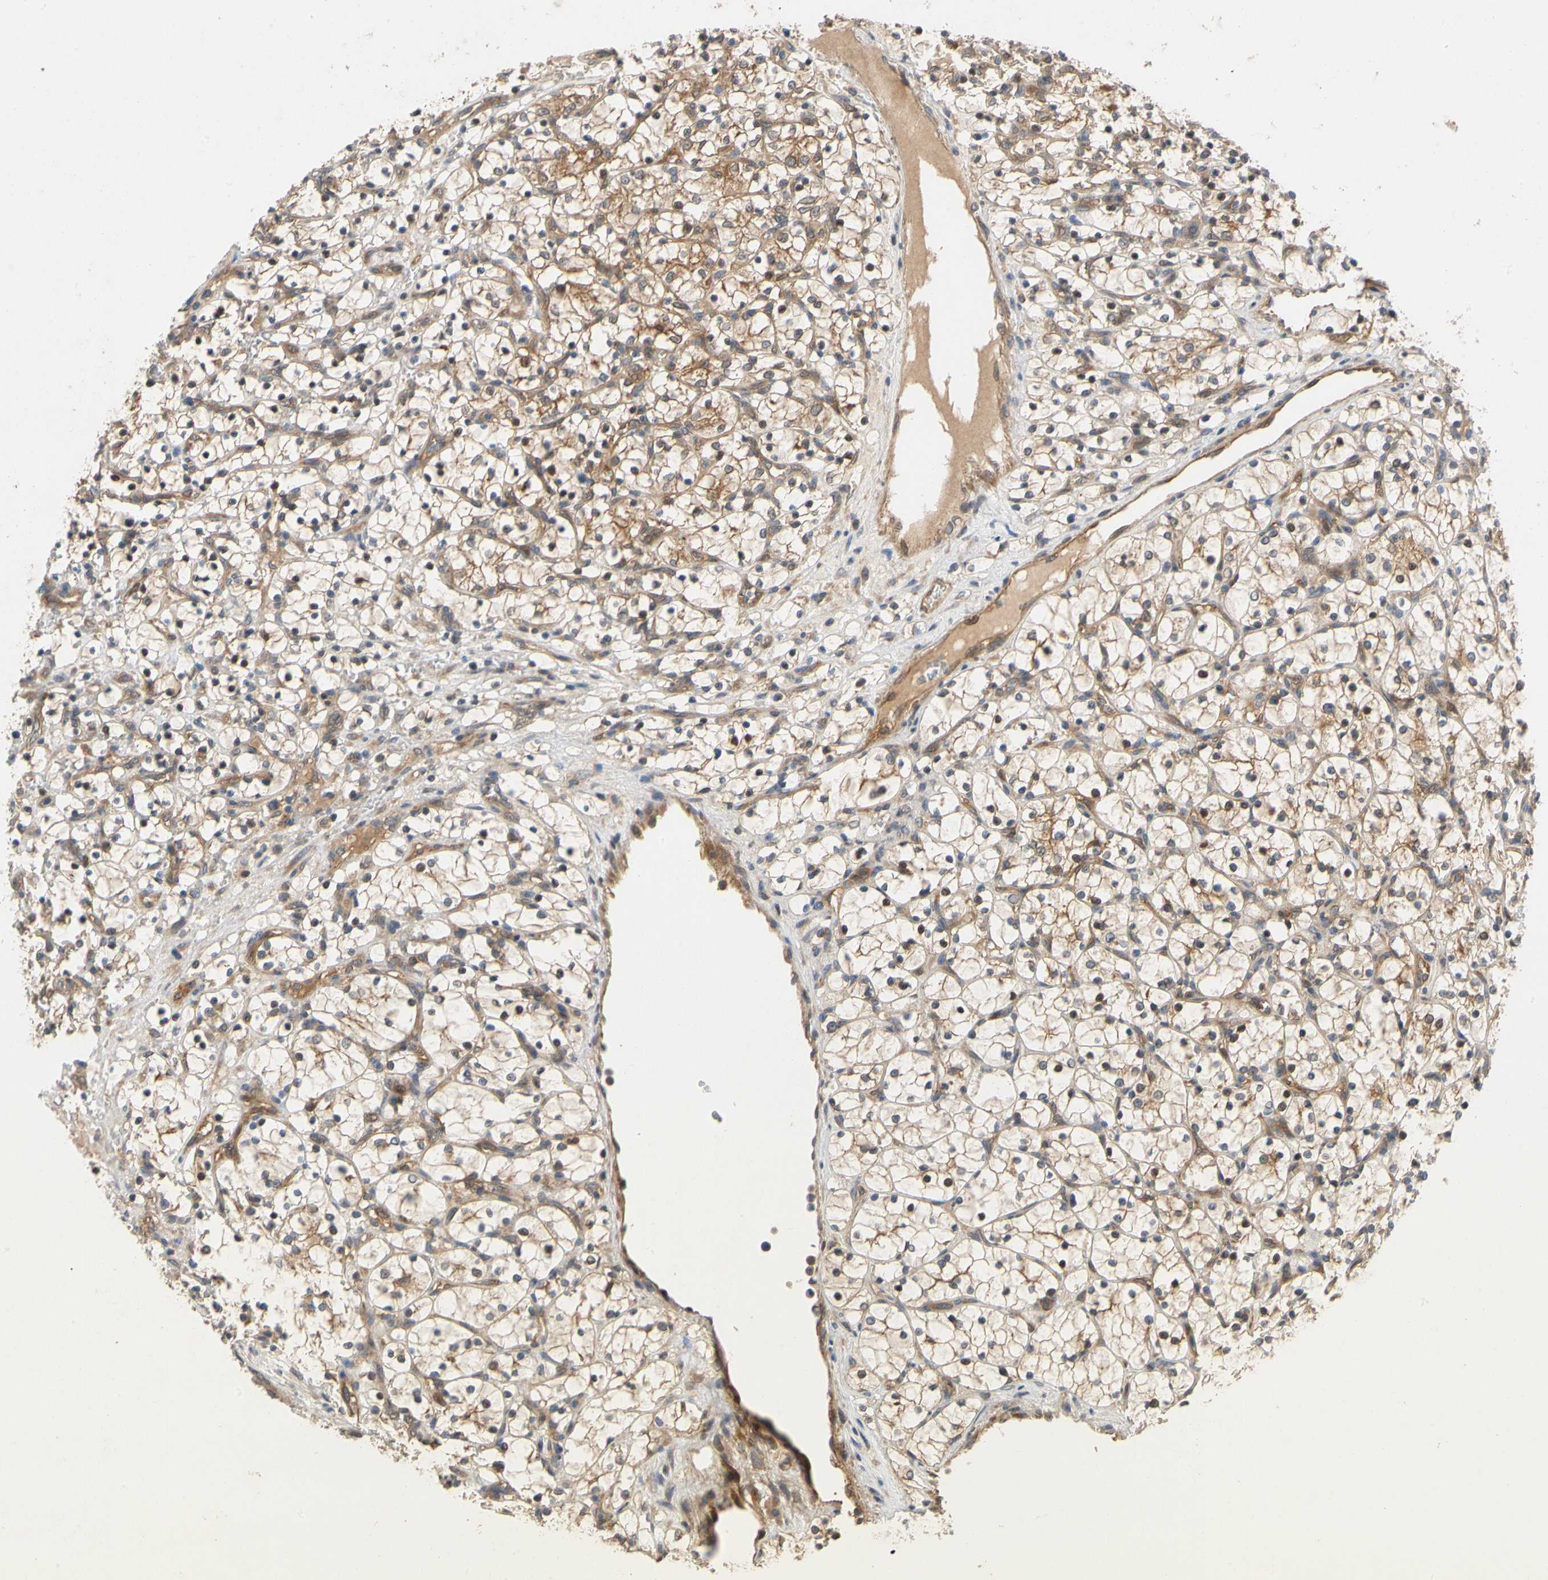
{"staining": {"intensity": "moderate", "quantity": ">75%", "location": "cytoplasmic/membranous"}, "tissue": "renal cancer", "cell_type": "Tumor cells", "image_type": "cancer", "snomed": [{"axis": "morphology", "description": "Adenocarcinoma, NOS"}, {"axis": "topography", "description": "Kidney"}], "caption": "Approximately >75% of tumor cells in human adenocarcinoma (renal) demonstrate moderate cytoplasmic/membranous protein expression as visualized by brown immunohistochemical staining.", "gene": "TDRP", "patient": {"sex": "female", "age": 69}}